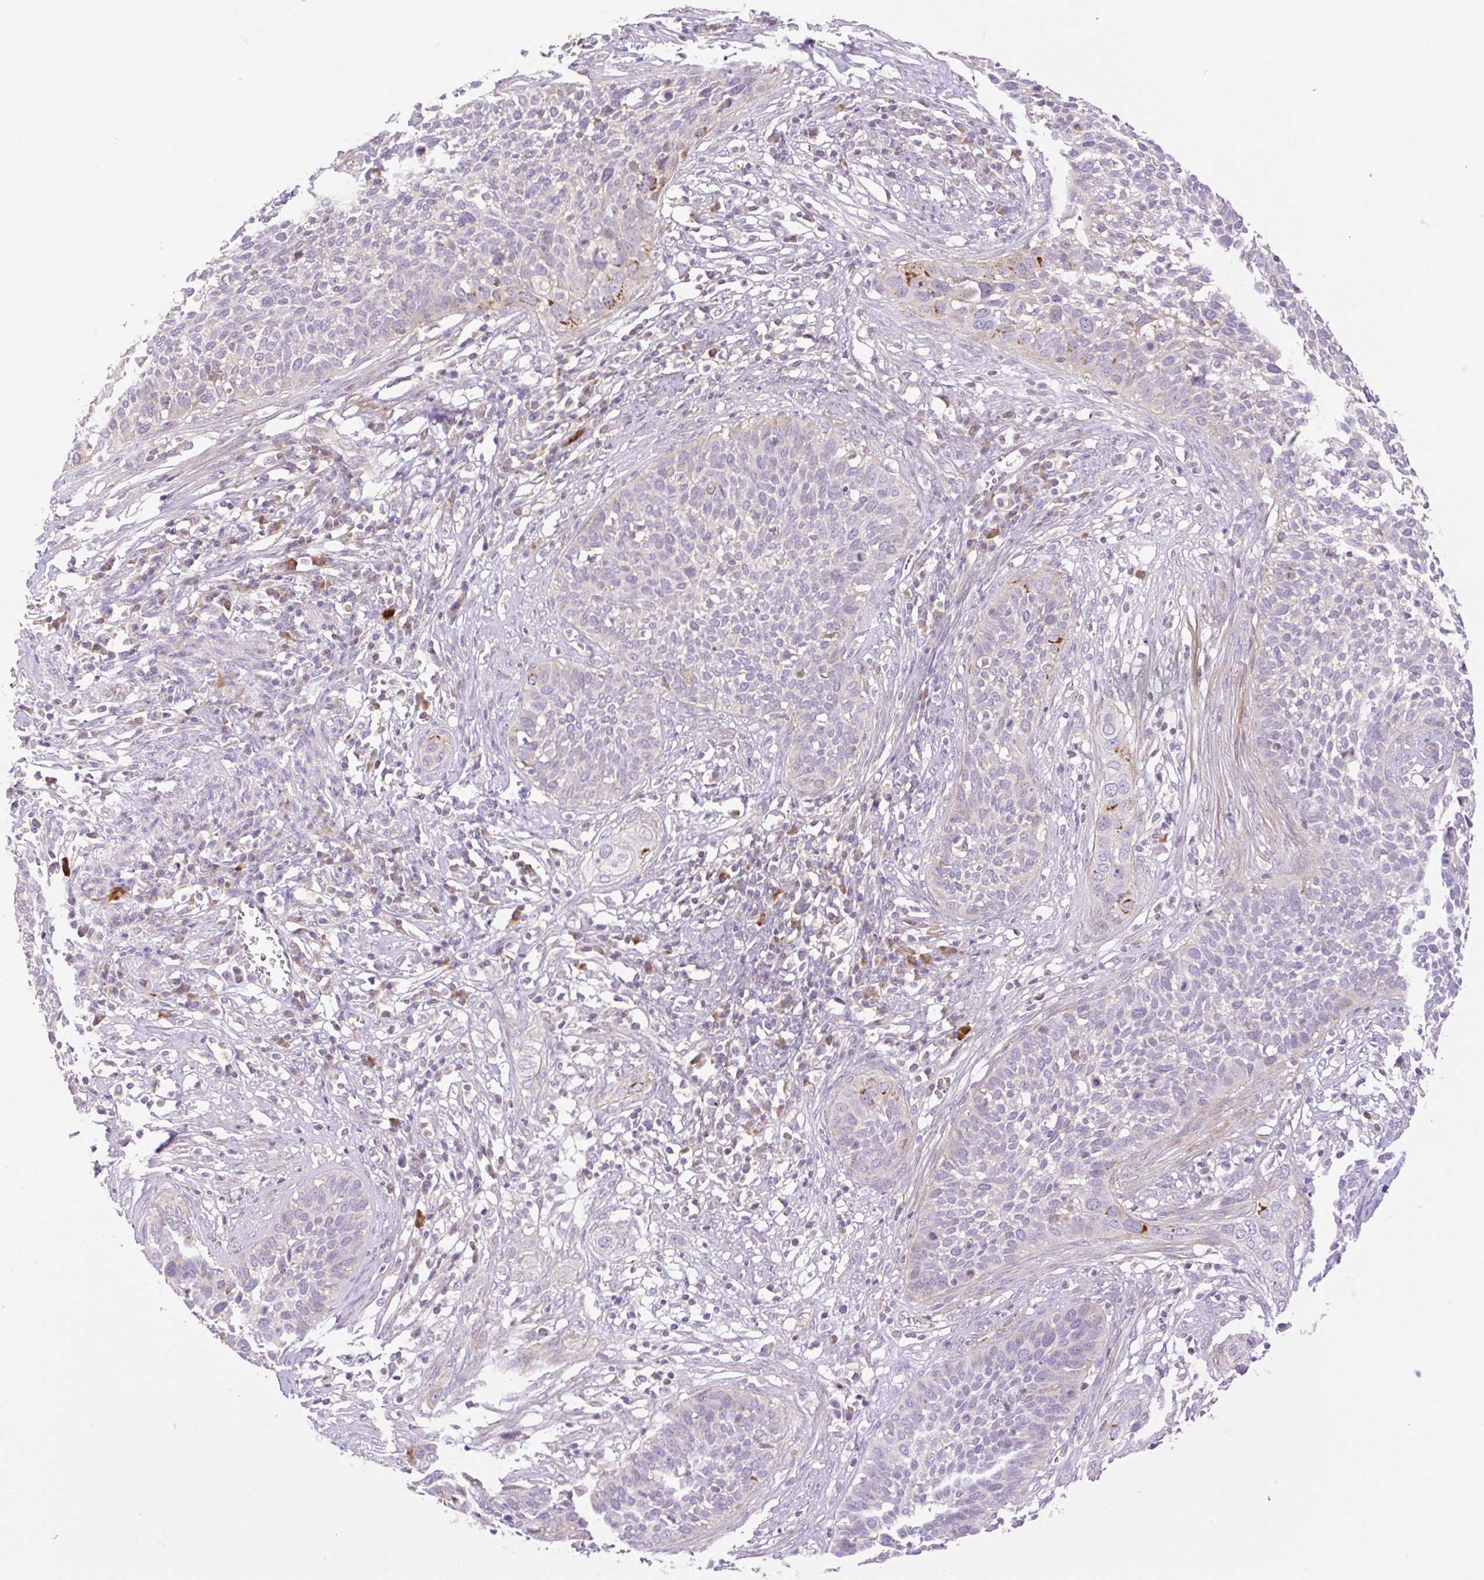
{"staining": {"intensity": "negative", "quantity": "none", "location": "none"}, "tissue": "cervical cancer", "cell_type": "Tumor cells", "image_type": "cancer", "snomed": [{"axis": "morphology", "description": "Squamous cell carcinoma, NOS"}, {"axis": "topography", "description": "Cervix"}], "caption": "Protein analysis of squamous cell carcinoma (cervical) reveals no significant staining in tumor cells.", "gene": "VPS25", "patient": {"sex": "female", "age": 34}}